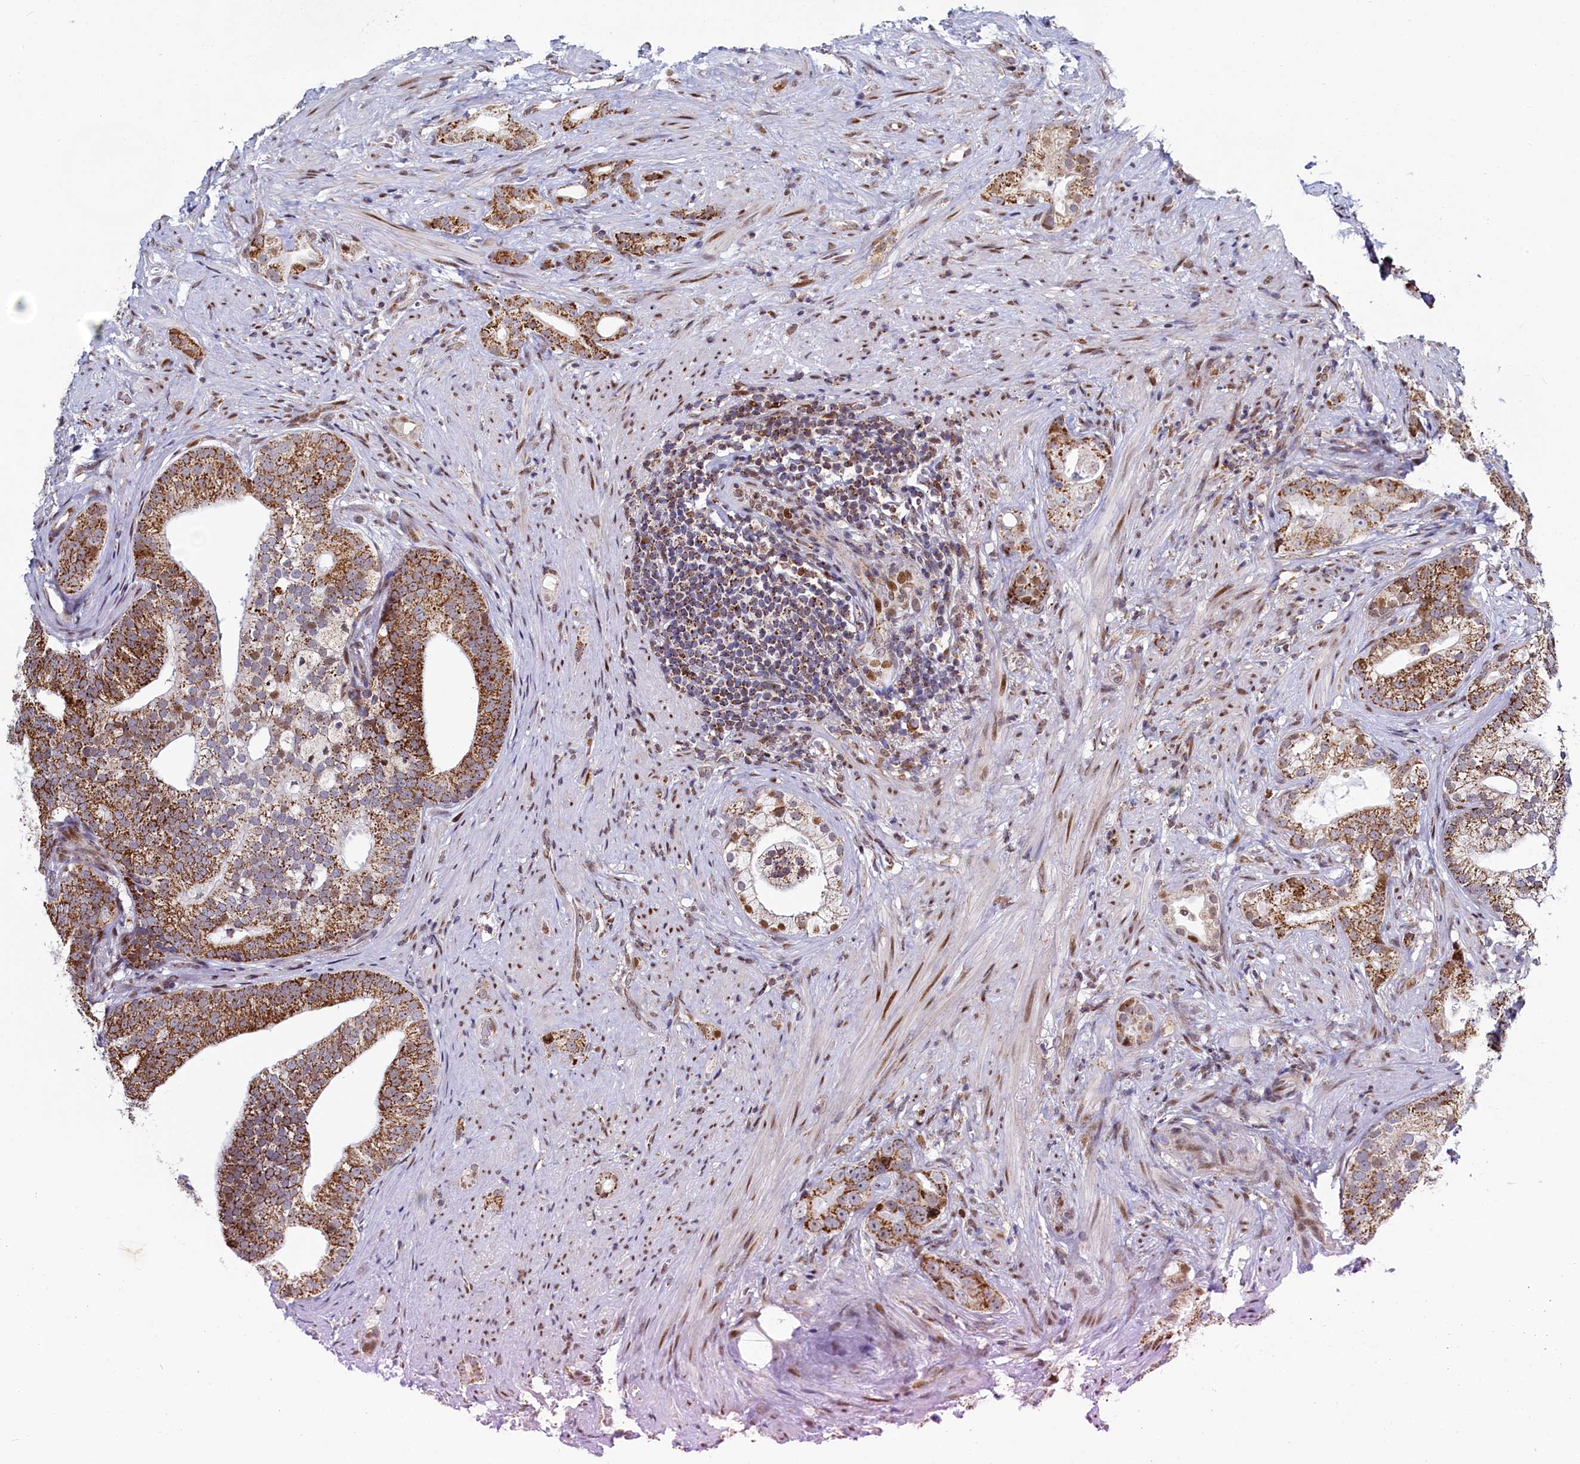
{"staining": {"intensity": "moderate", "quantity": ">75%", "location": "cytoplasmic/membranous"}, "tissue": "prostate cancer", "cell_type": "Tumor cells", "image_type": "cancer", "snomed": [{"axis": "morphology", "description": "Adenocarcinoma, Low grade"}, {"axis": "topography", "description": "Prostate"}], "caption": "Moderate cytoplasmic/membranous expression for a protein is present in approximately >75% of tumor cells of prostate cancer (low-grade adenocarcinoma) using IHC.", "gene": "HDGFL3", "patient": {"sex": "male", "age": 71}}